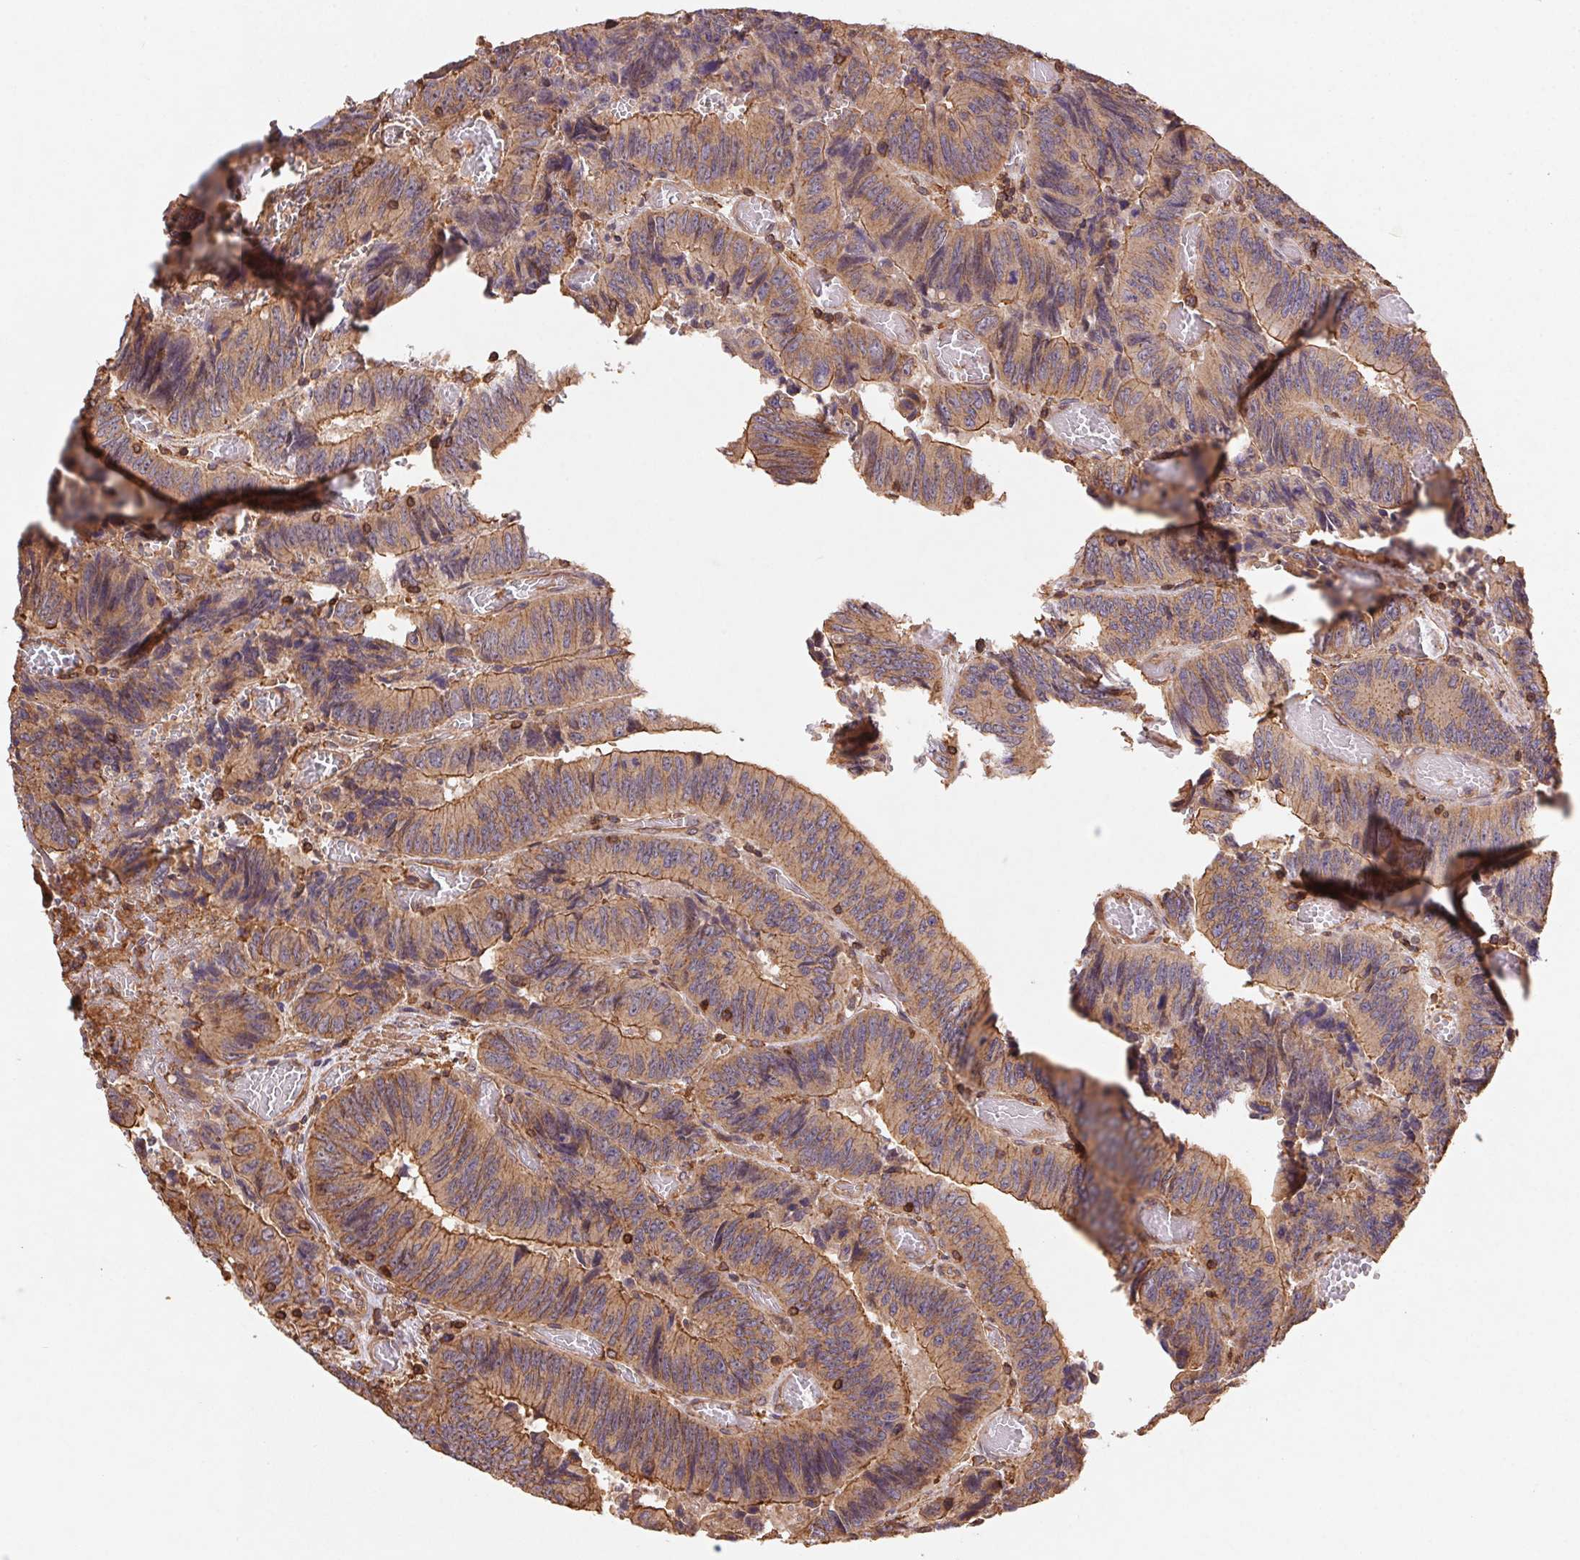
{"staining": {"intensity": "moderate", "quantity": ">75%", "location": "cytoplasmic/membranous"}, "tissue": "colorectal cancer", "cell_type": "Tumor cells", "image_type": "cancer", "snomed": [{"axis": "morphology", "description": "Adenocarcinoma, NOS"}, {"axis": "topography", "description": "Colon"}], "caption": "Immunohistochemical staining of human colorectal cancer reveals medium levels of moderate cytoplasmic/membranous protein staining in approximately >75% of tumor cells. Ihc stains the protein in brown and the nuclei are stained blue.", "gene": "ATG10", "patient": {"sex": "female", "age": 84}}